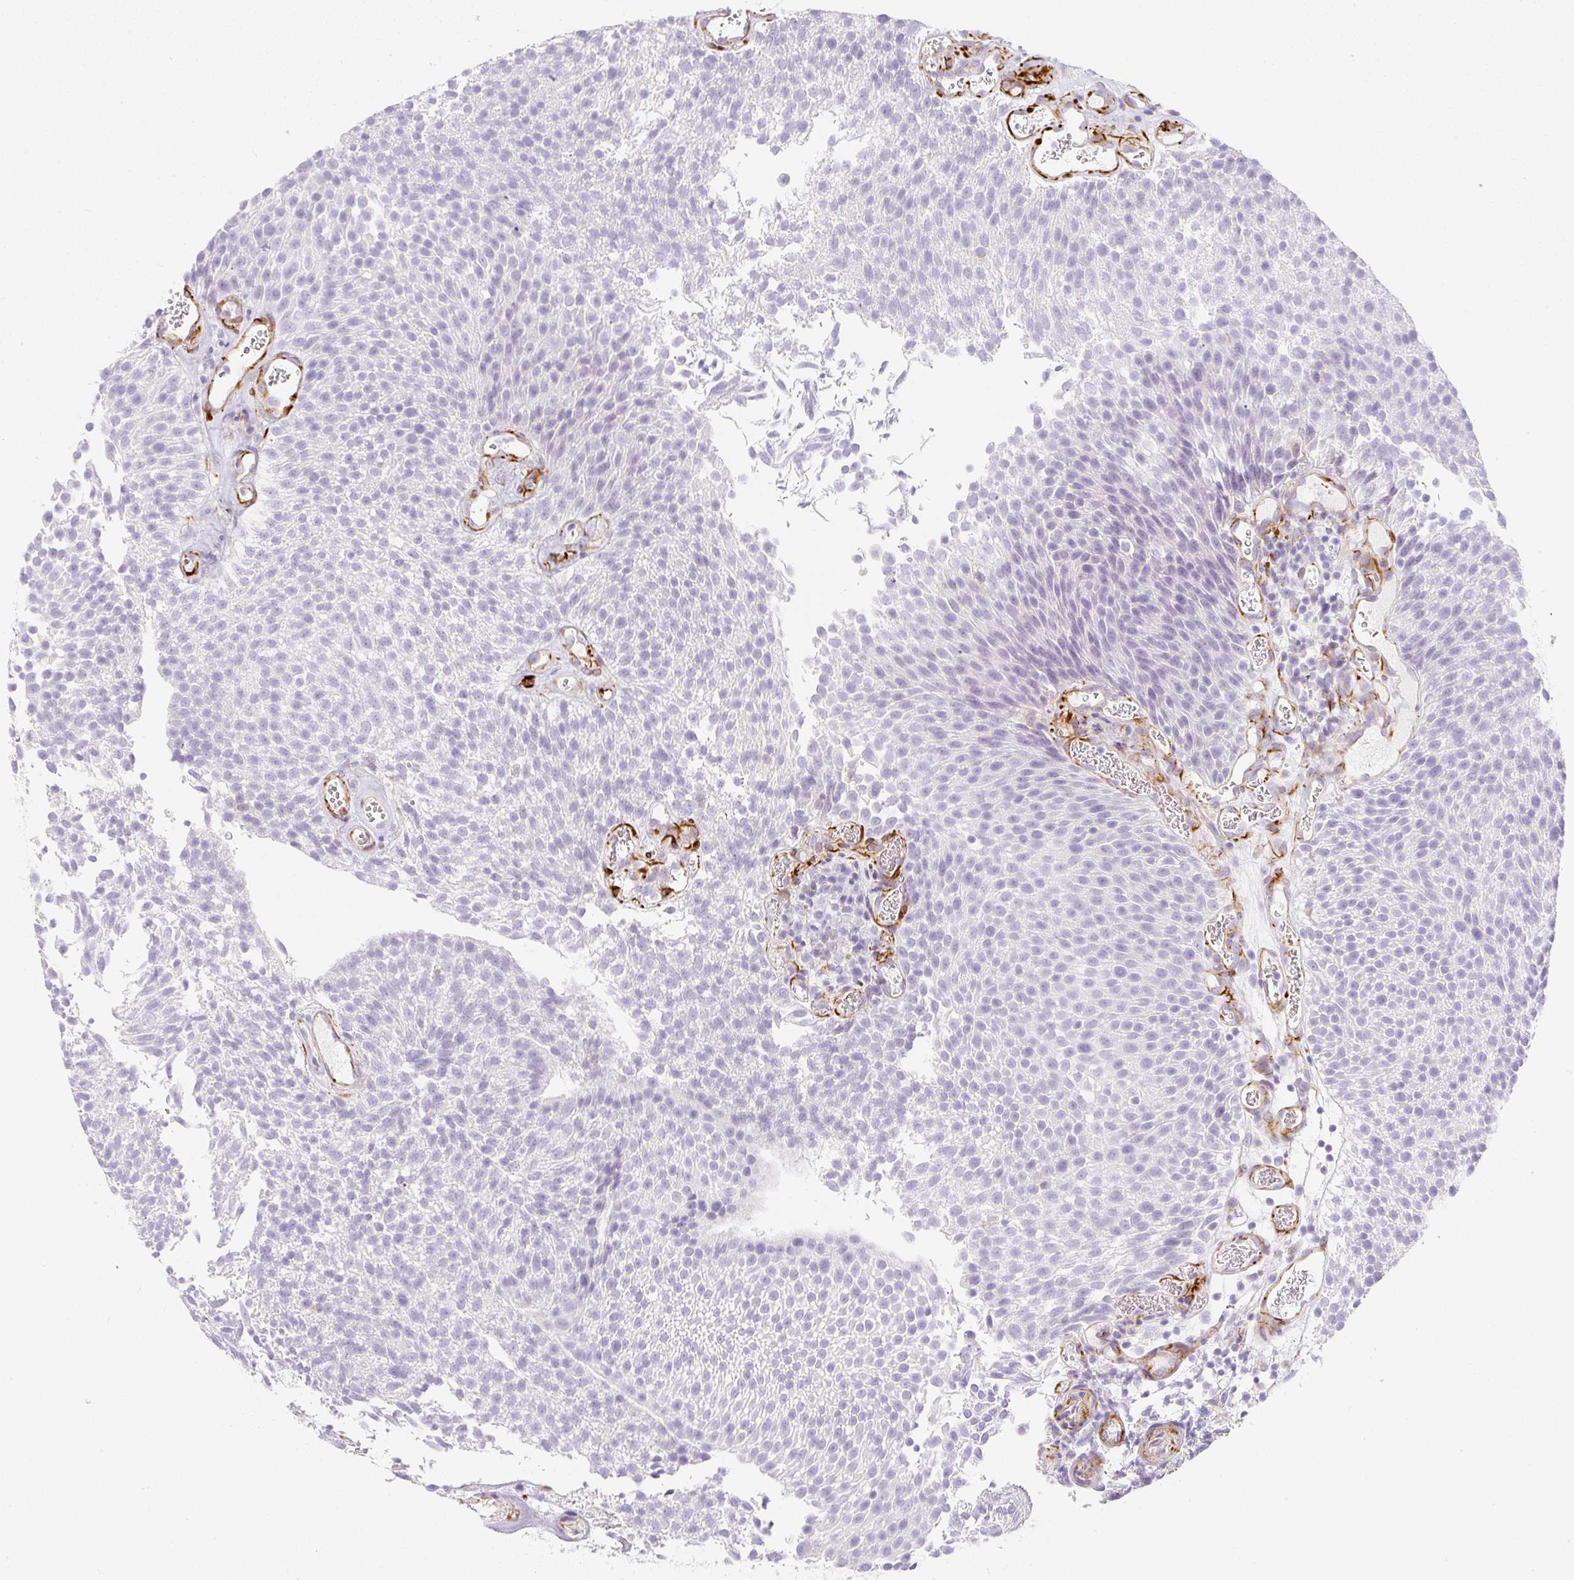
{"staining": {"intensity": "negative", "quantity": "none", "location": "none"}, "tissue": "urothelial cancer", "cell_type": "Tumor cells", "image_type": "cancer", "snomed": [{"axis": "morphology", "description": "Urothelial carcinoma, Low grade"}, {"axis": "topography", "description": "Urinary bladder"}], "caption": "The histopathology image shows no significant expression in tumor cells of low-grade urothelial carcinoma.", "gene": "ZNF689", "patient": {"sex": "female", "age": 79}}